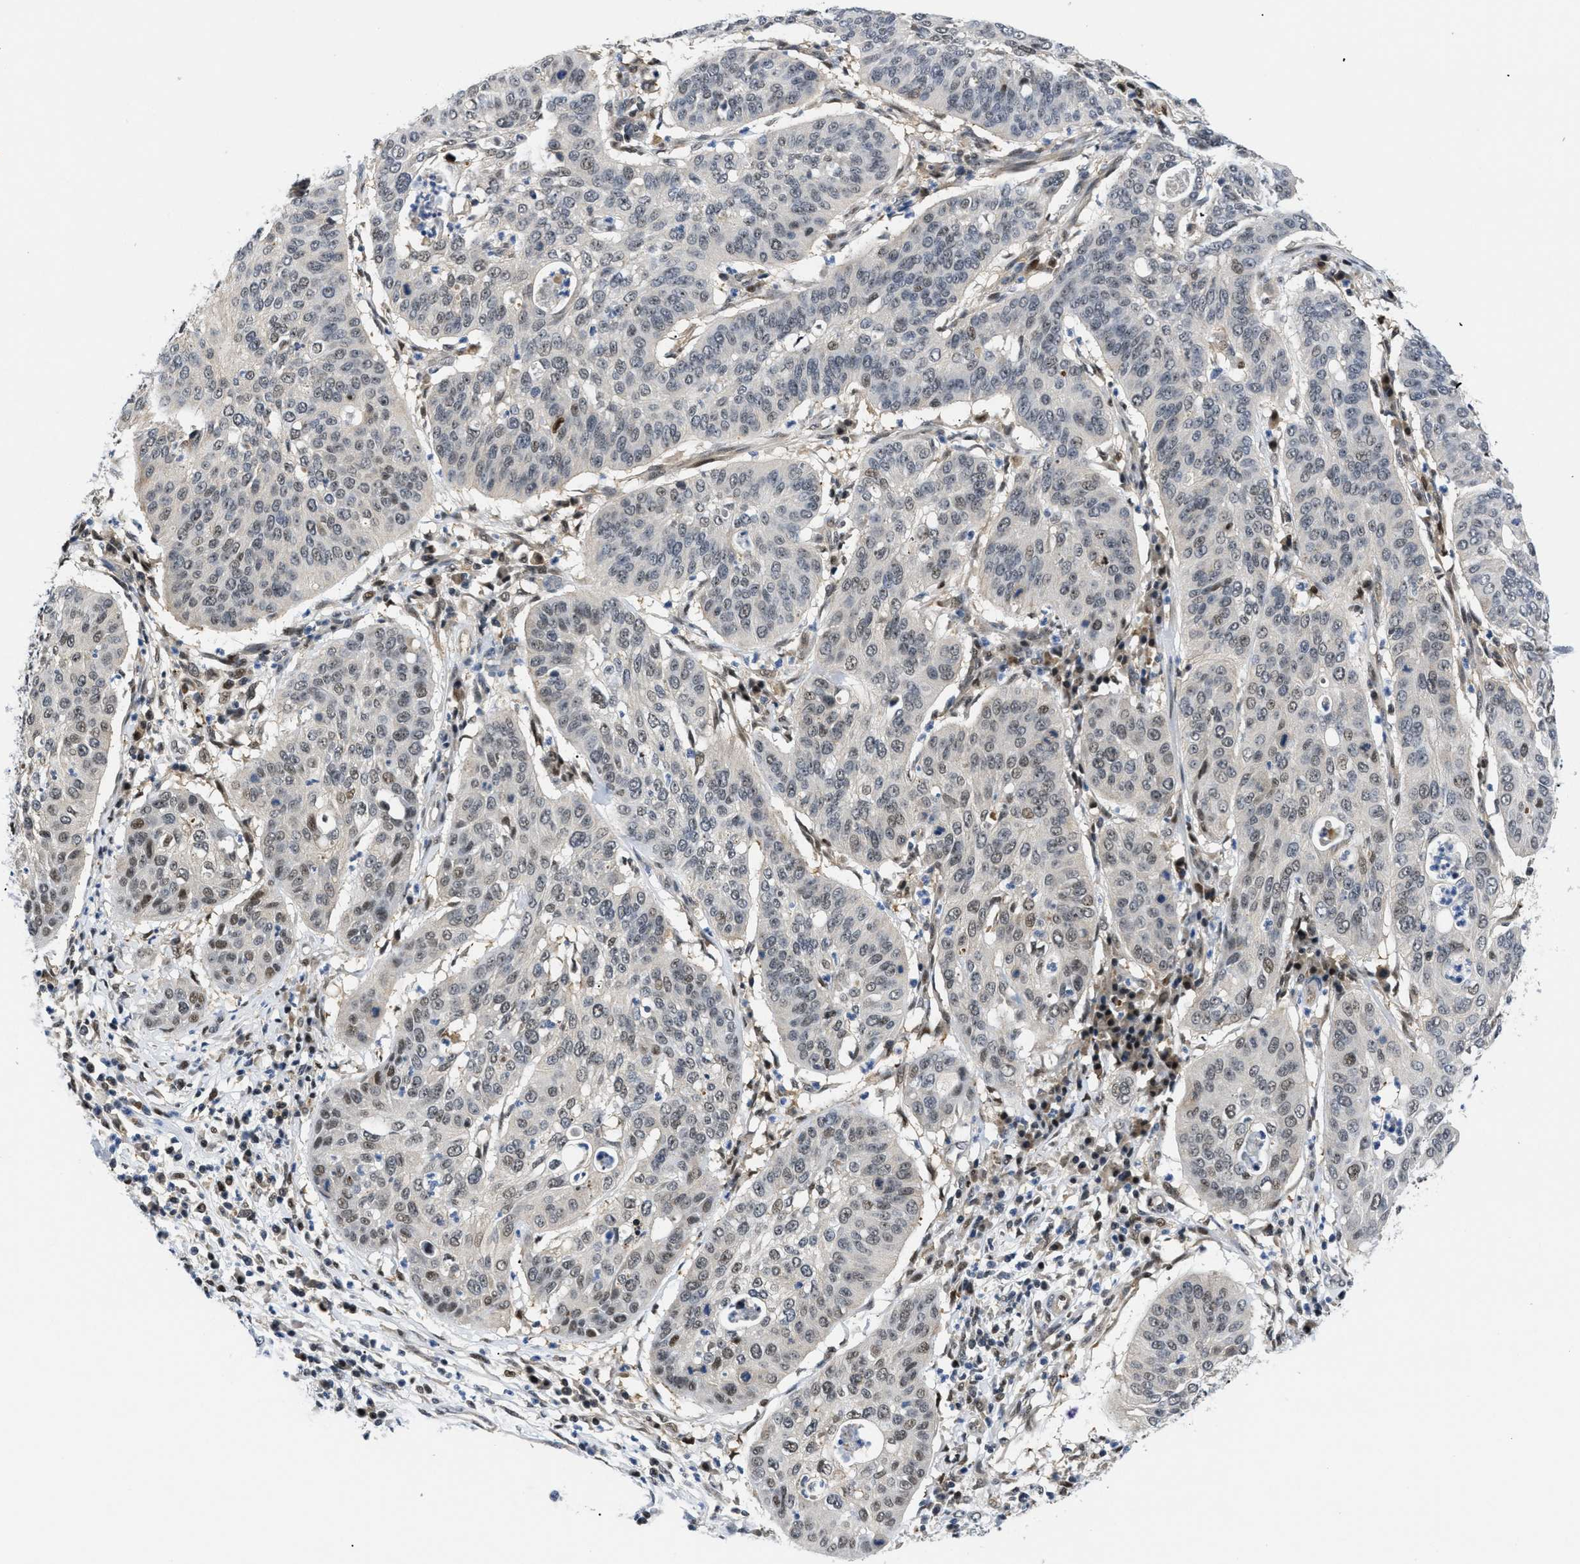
{"staining": {"intensity": "weak", "quantity": "<25%", "location": "nuclear"}, "tissue": "cervical cancer", "cell_type": "Tumor cells", "image_type": "cancer", "snomed": [{"axis": "morphology", "description": "Normal tissue, NOS"}, {"axis": "morphology", "description": "Squamous cell carcinoma, NOS"}, {"axis": "topography", "description": "Cervix"}], "caption": "An immunohistochemistry image of cervical cancer is shown. There is no staining in tumor cells of cervical cancer.", "gene": "SLC29A2", "patient": {"sex": "female", "age": 39}}